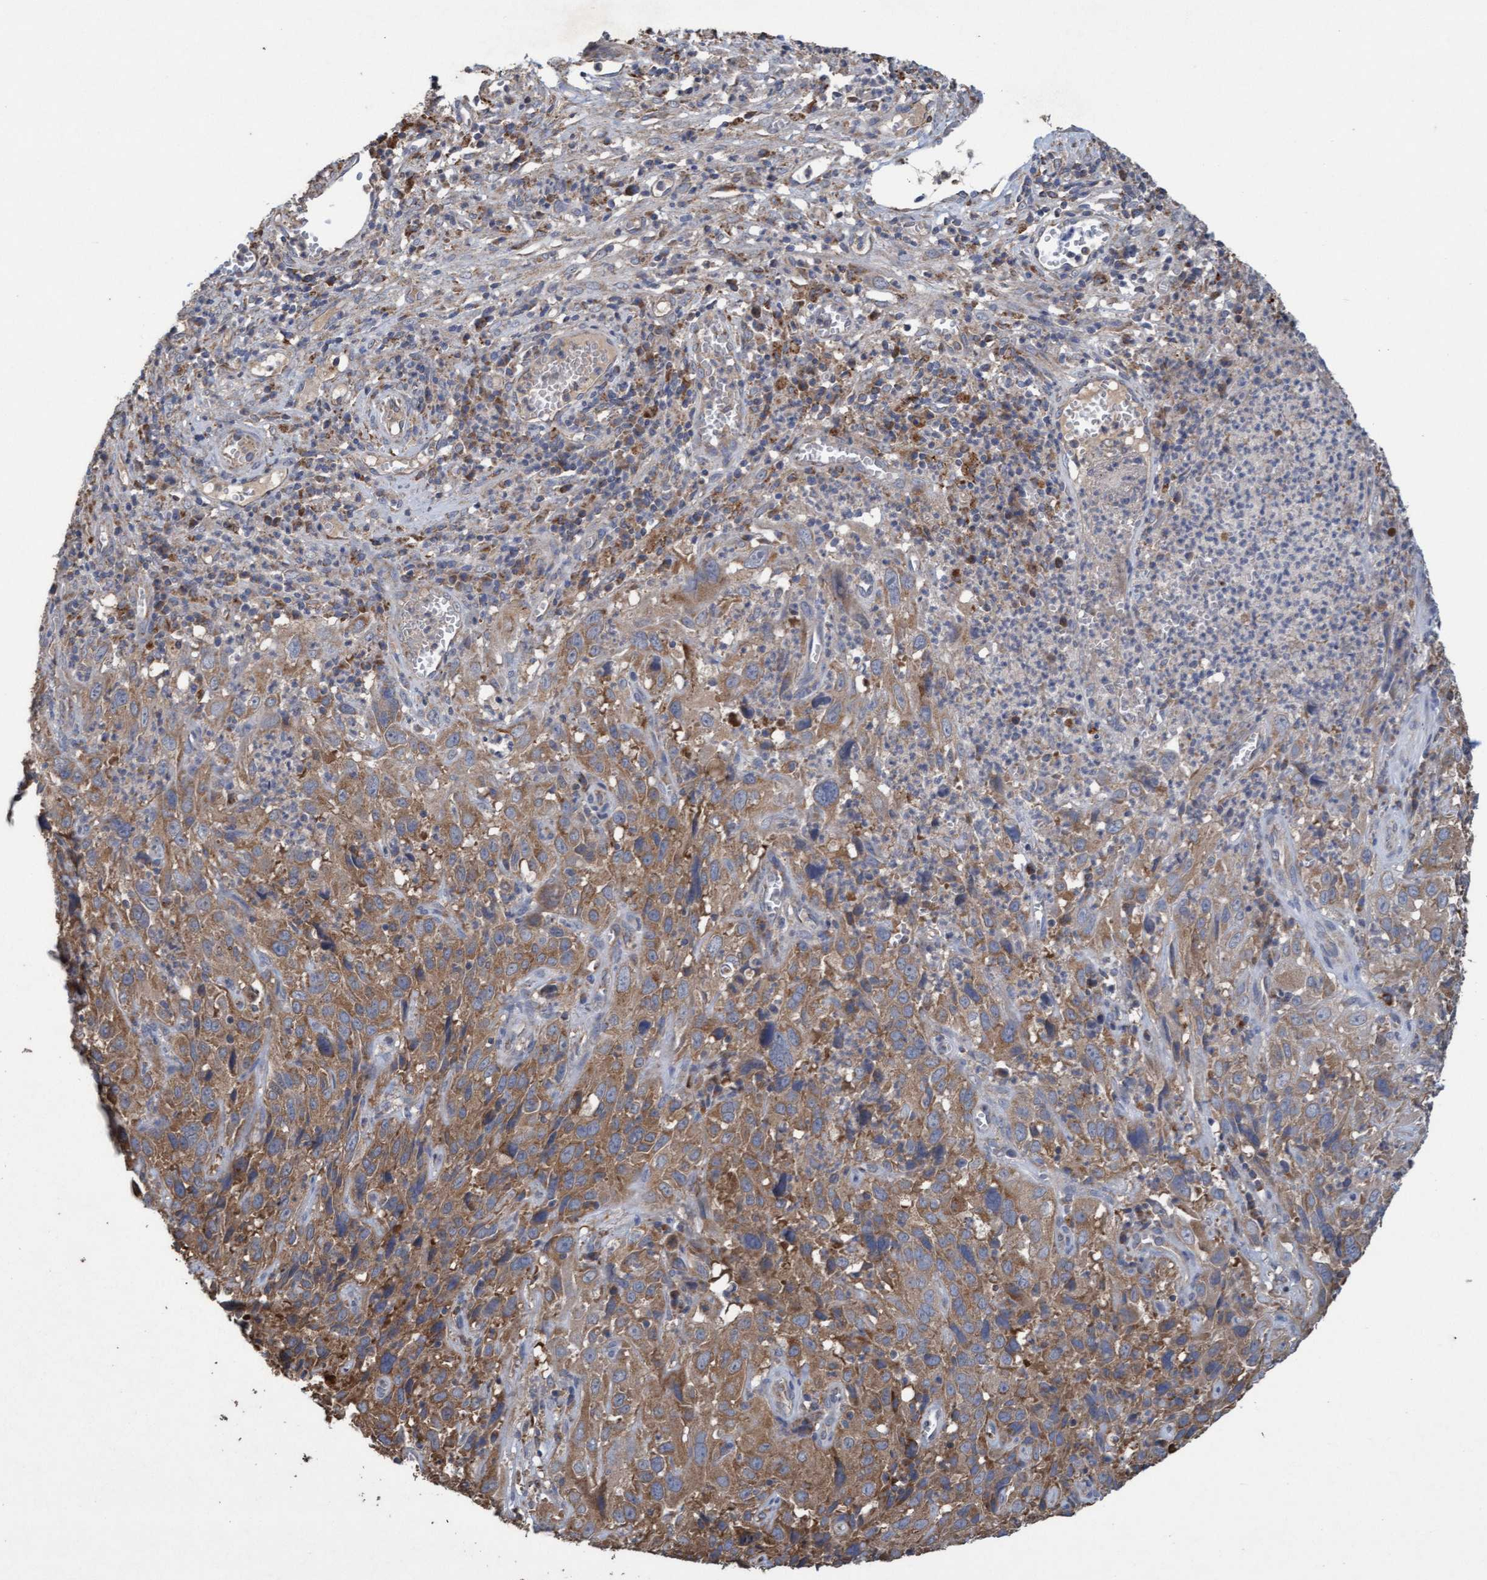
{"staining": {"intensity": "moderate", "quantity": ">75%", "location": "cytoplasmic/membranous"}, "tissue": "cervical cancer", "cell_type": "Tumor cells", "image_type": "cancer", "snomed": [{"axis": "morphology", "description": "Squamous cell carcinoma, NOS"}, {"axis": "topography", "description": "Cervix"}], "caption": "Immunohistochemical staining of cervical cancer (squamous cell carcinoma) shows medium levels of moderate cytoplasmic/membranous staining in about >75% of tumor cells. (IHC, brightfield microscopy, high magnification).", "gene": "ATPAF2", "patient": {"sex": "female", "age": 32}}